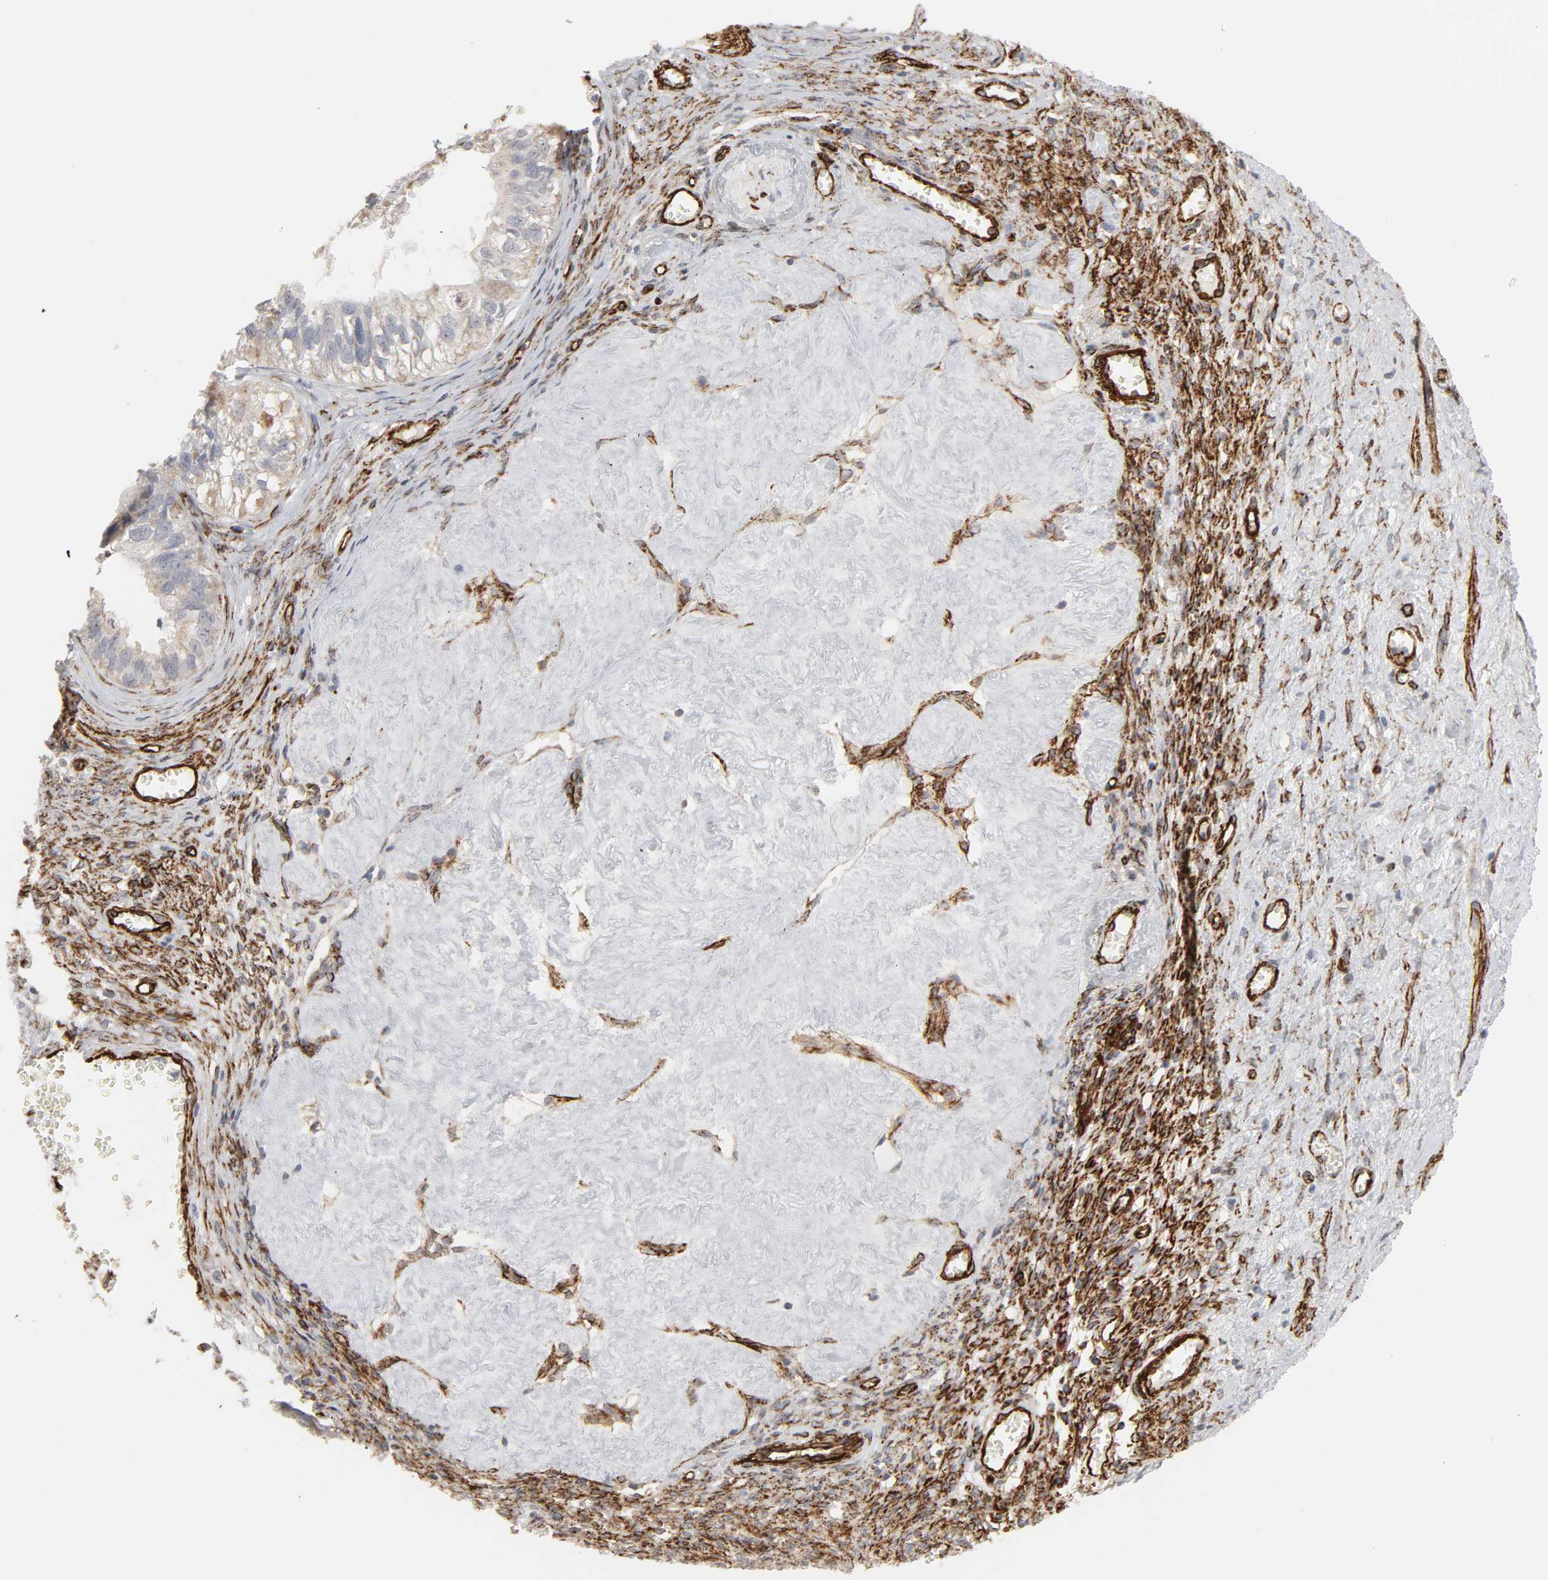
{"staining": {"intensity": "weak", "quantity": "<25%", "location": "cytoplasmic/membranous"}, "tissue": "ovarian cancer", "cell_type": "Tumor cells", "image_type": "cancer", "snomed": [{"axis": "morphology", "description": "Carcinoma, endometroid"}, {"axis": "topography", "description": "Ovary"}], "caption": "Tumor cells are negative for protein expression in human ovarian cancer.", "gene": "GNG2", "patient": {"sex": "female", "age": 85}}